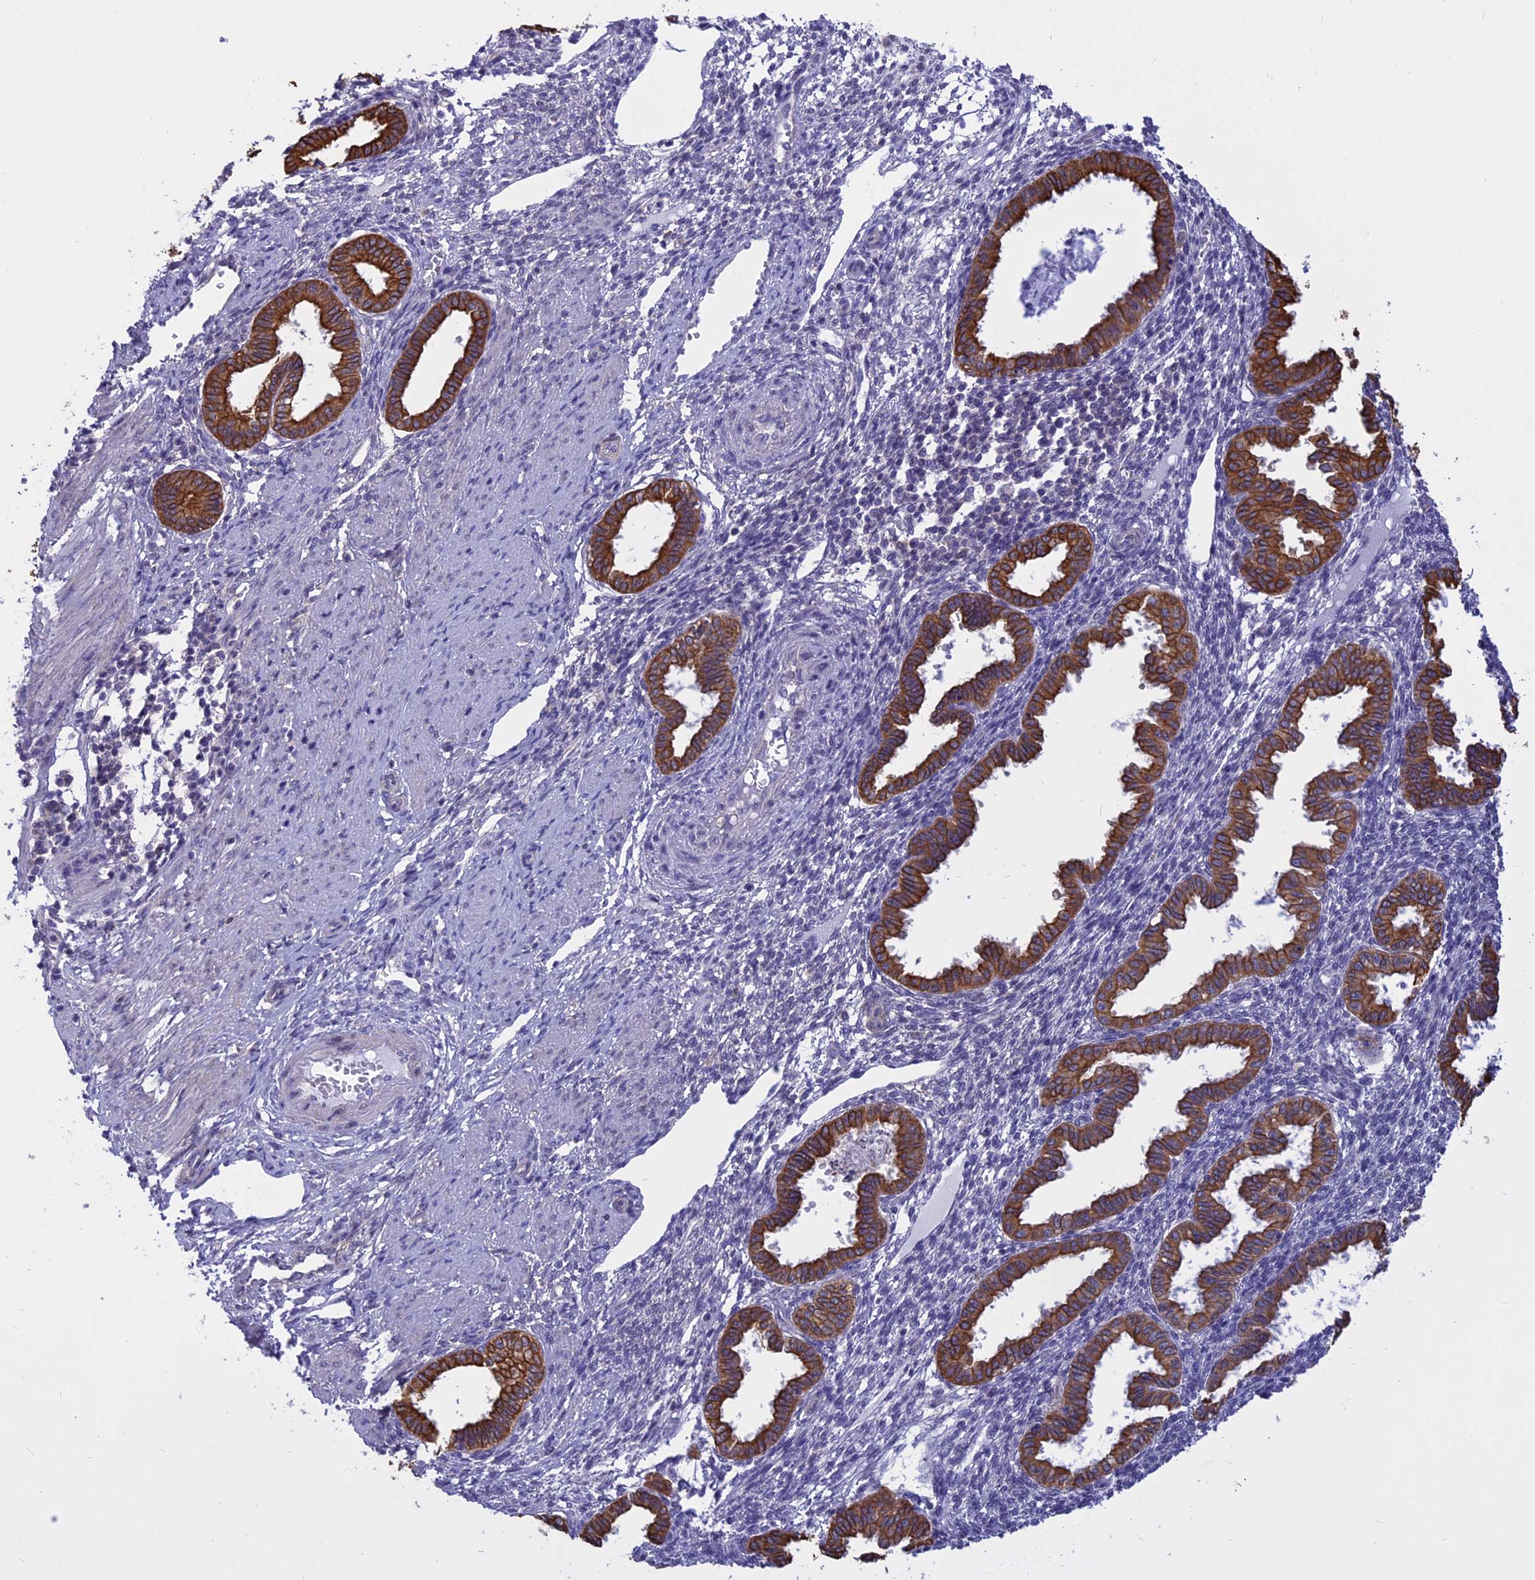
{"staining": {"intensity": "negative", "quantity": "none", "location": "none"}, "tissue": "endometrium", "cell_type": "Cells in endometrial stroma", "image_type": "normal", "snomed": [{"axis": "morphology", "description": "Normal tissue, NOS"}, {"axis": "topography", "description": "Endometrium"}], "caption": "IHC image of unremarkable endometrium stained for a protein (brown), which reveals no expression in cells in endometrial stroma.", "gene": "STUB1", "patient": {"sex": "female", "age": 33}}